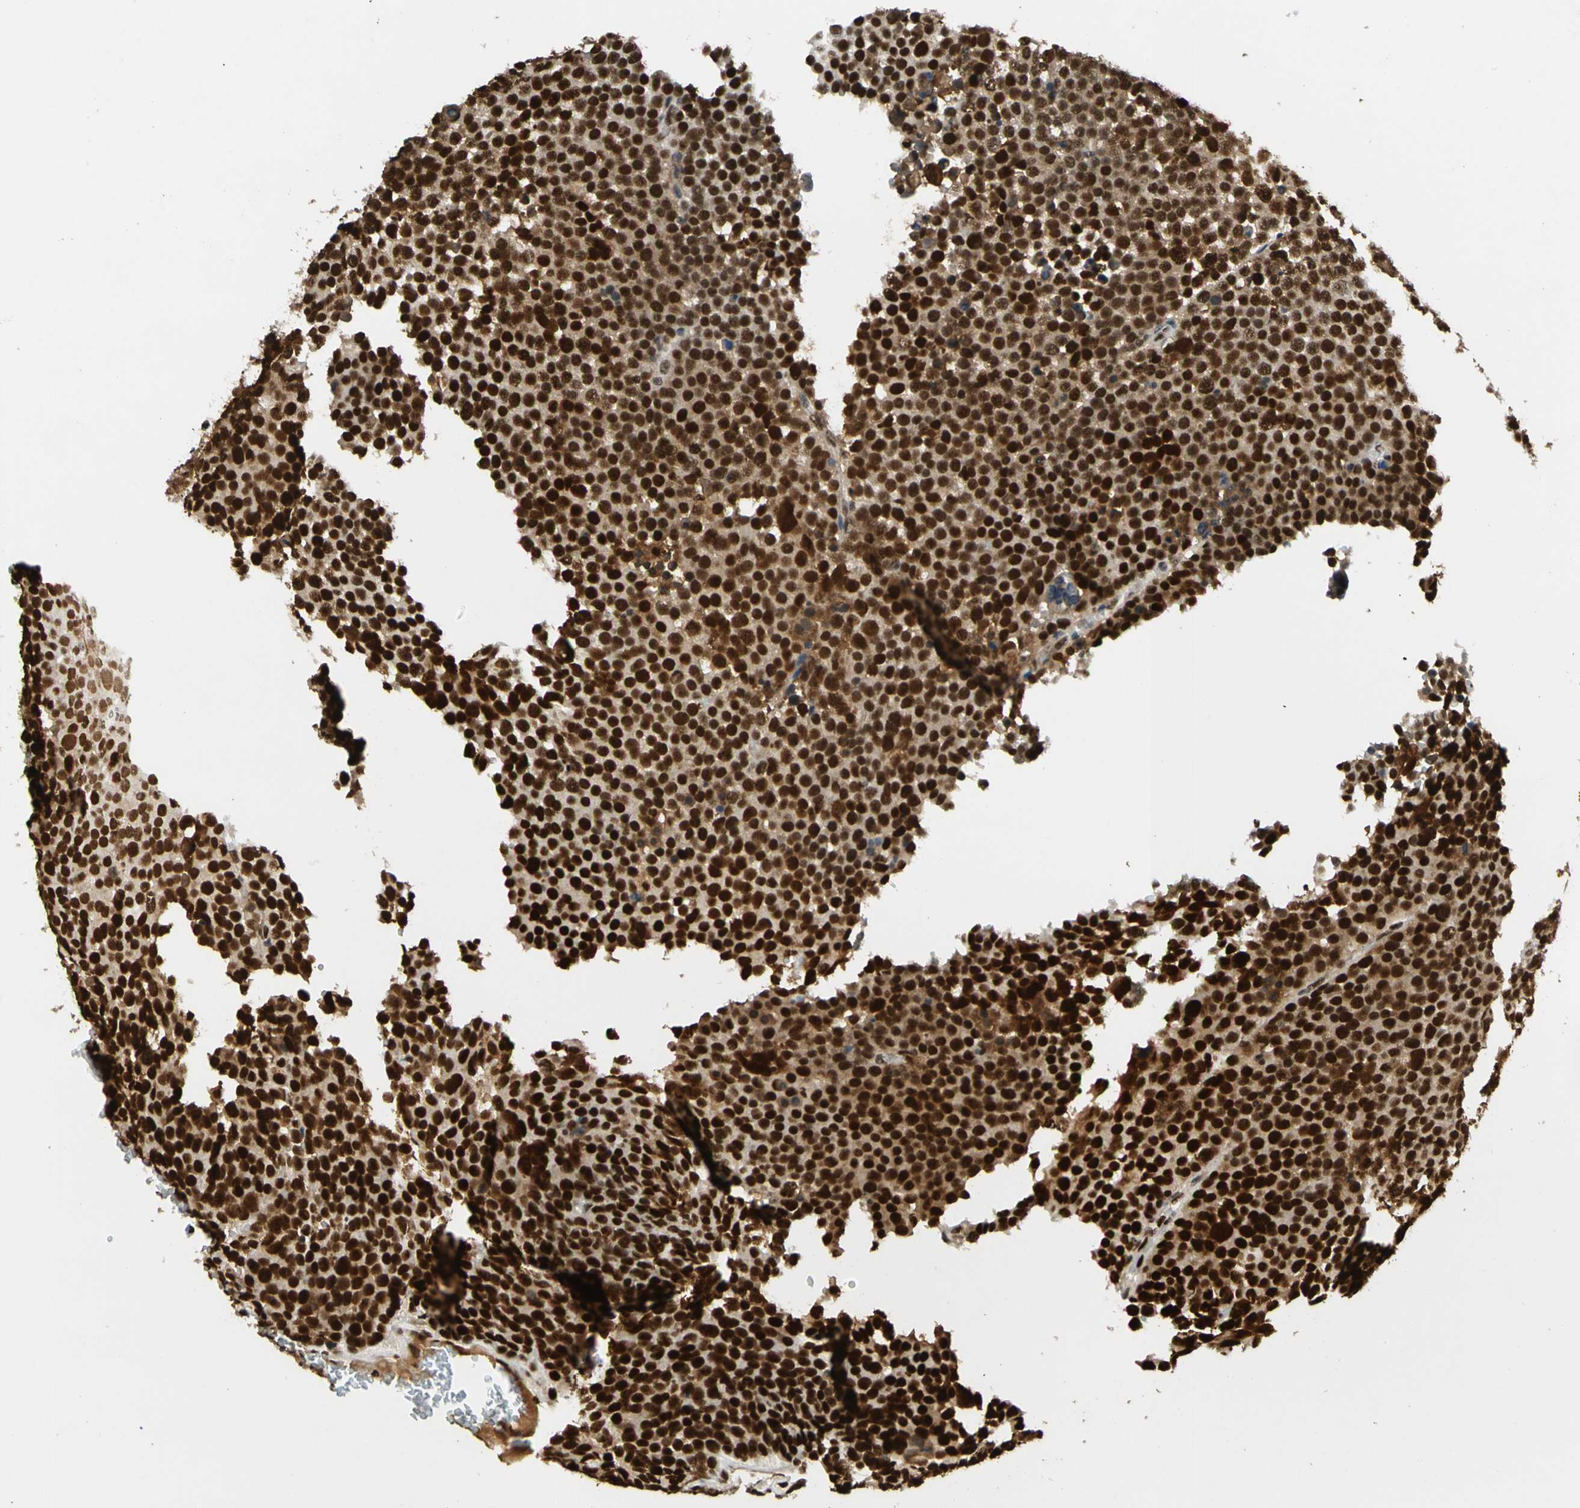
{"staining": {"intensity": "strong", "quantity": ">75%", "location": "cytoplasmic/membranous,nuclear"}, "tissue": "testis cancer", "cell_type": "Tumor cells", "image_type": "cancer", "snomed": [{"axis": "morphology", "description": "Seminoma, NOS"}, {"axis": "topography", "description": "Testis"}], "caption": "The histopathology image reveals staining of testis seminoma, revealing strong cytoplasmic/membranous and nuclear protein staining (brown color) within tumor cells.", "gene": "CDK12", "patient": {"sex": "male", "age": 71}}